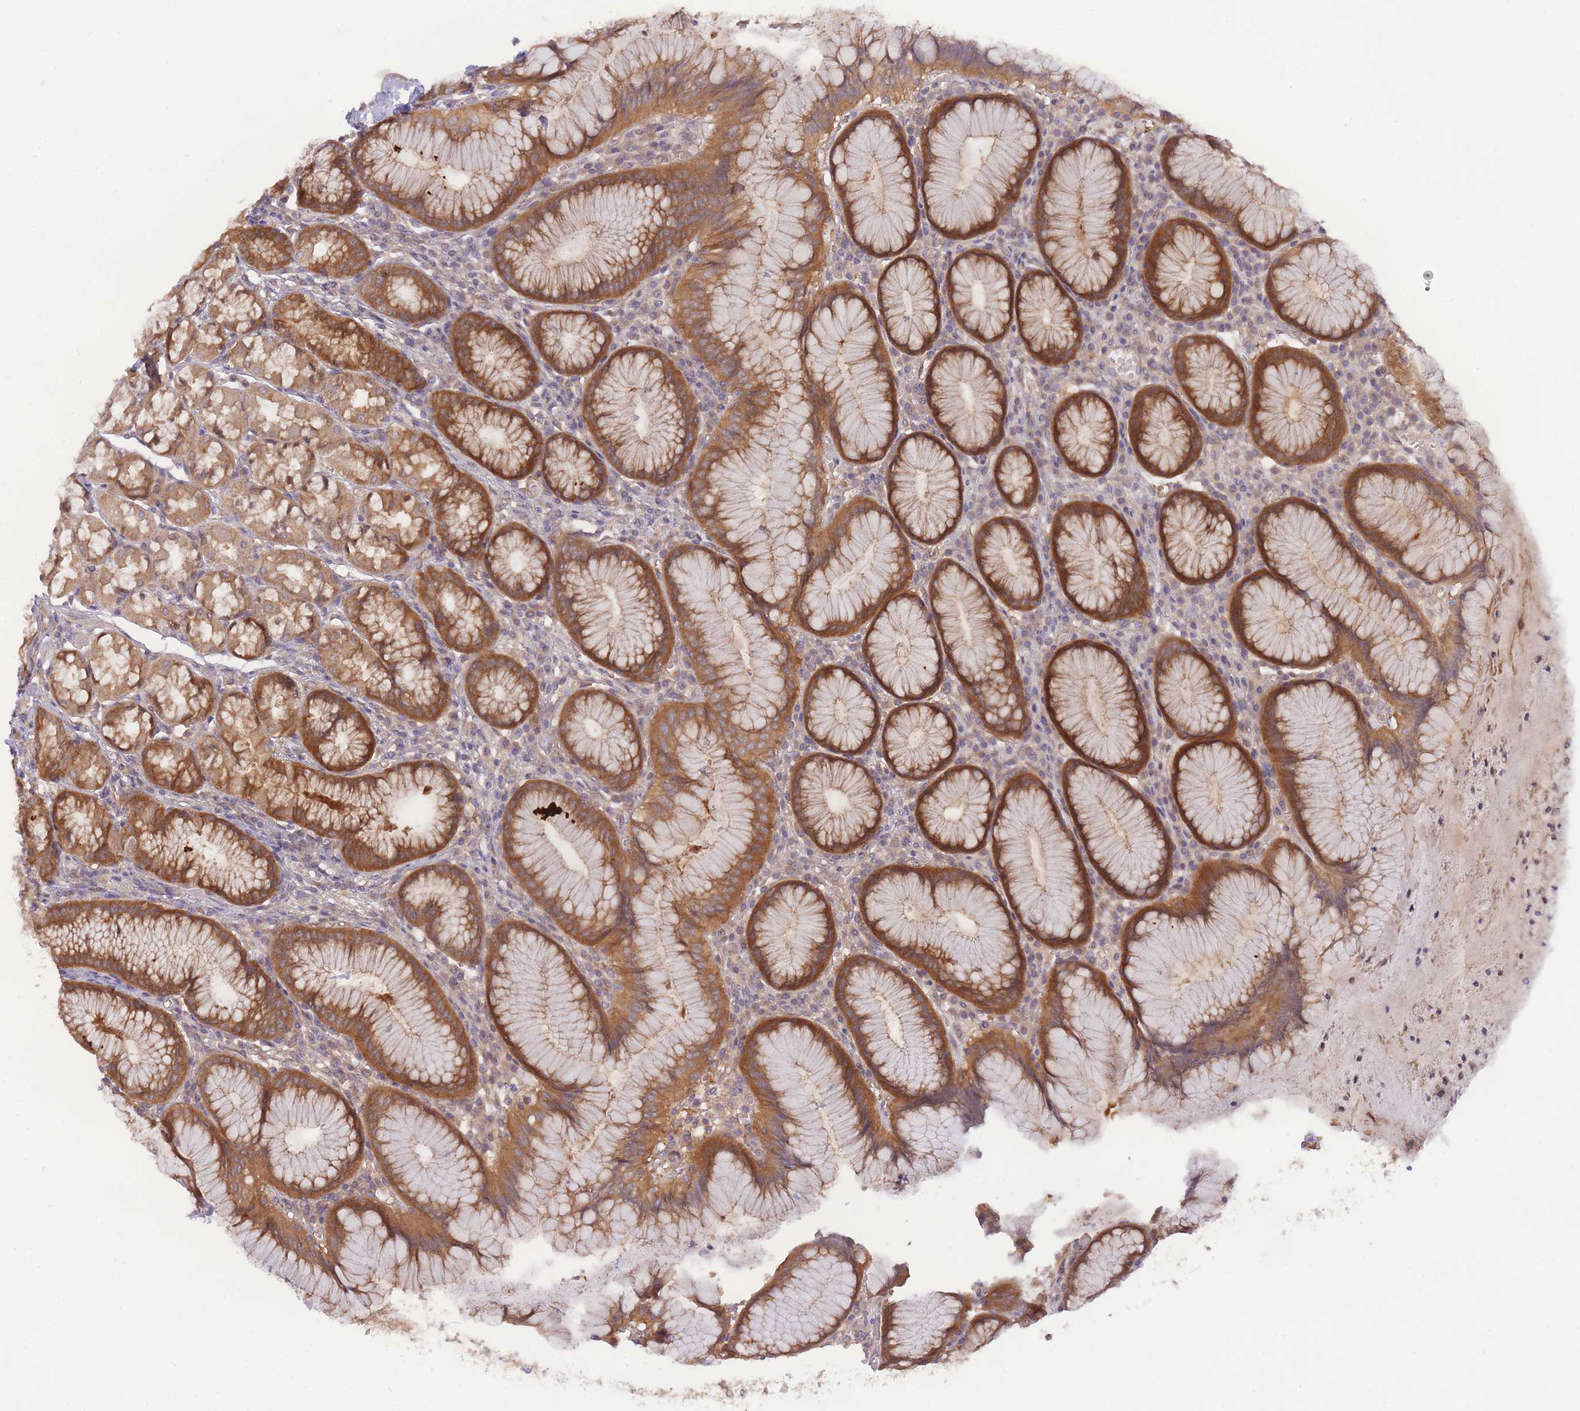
{"staining": {"intensity": "moderate", "quantity": ">75%", "location": "cytoplasmic/membranous"}, "tissue": "stomach", "cell_type": "Glandular cells", "image_type": "normal", "snomed": [{"axis": "morphology", "description": "Normal tissue, NOS"}, {"axis": "topography", "description": "Stomach"}], "caption": "Human stomach stained for a protein (brown) reveals moderate cytoplasmic/membranous positive expression in approximately >75% of glandular cells.", "gene": "PREP", "patient": {"sex": "male", "age": 55}}